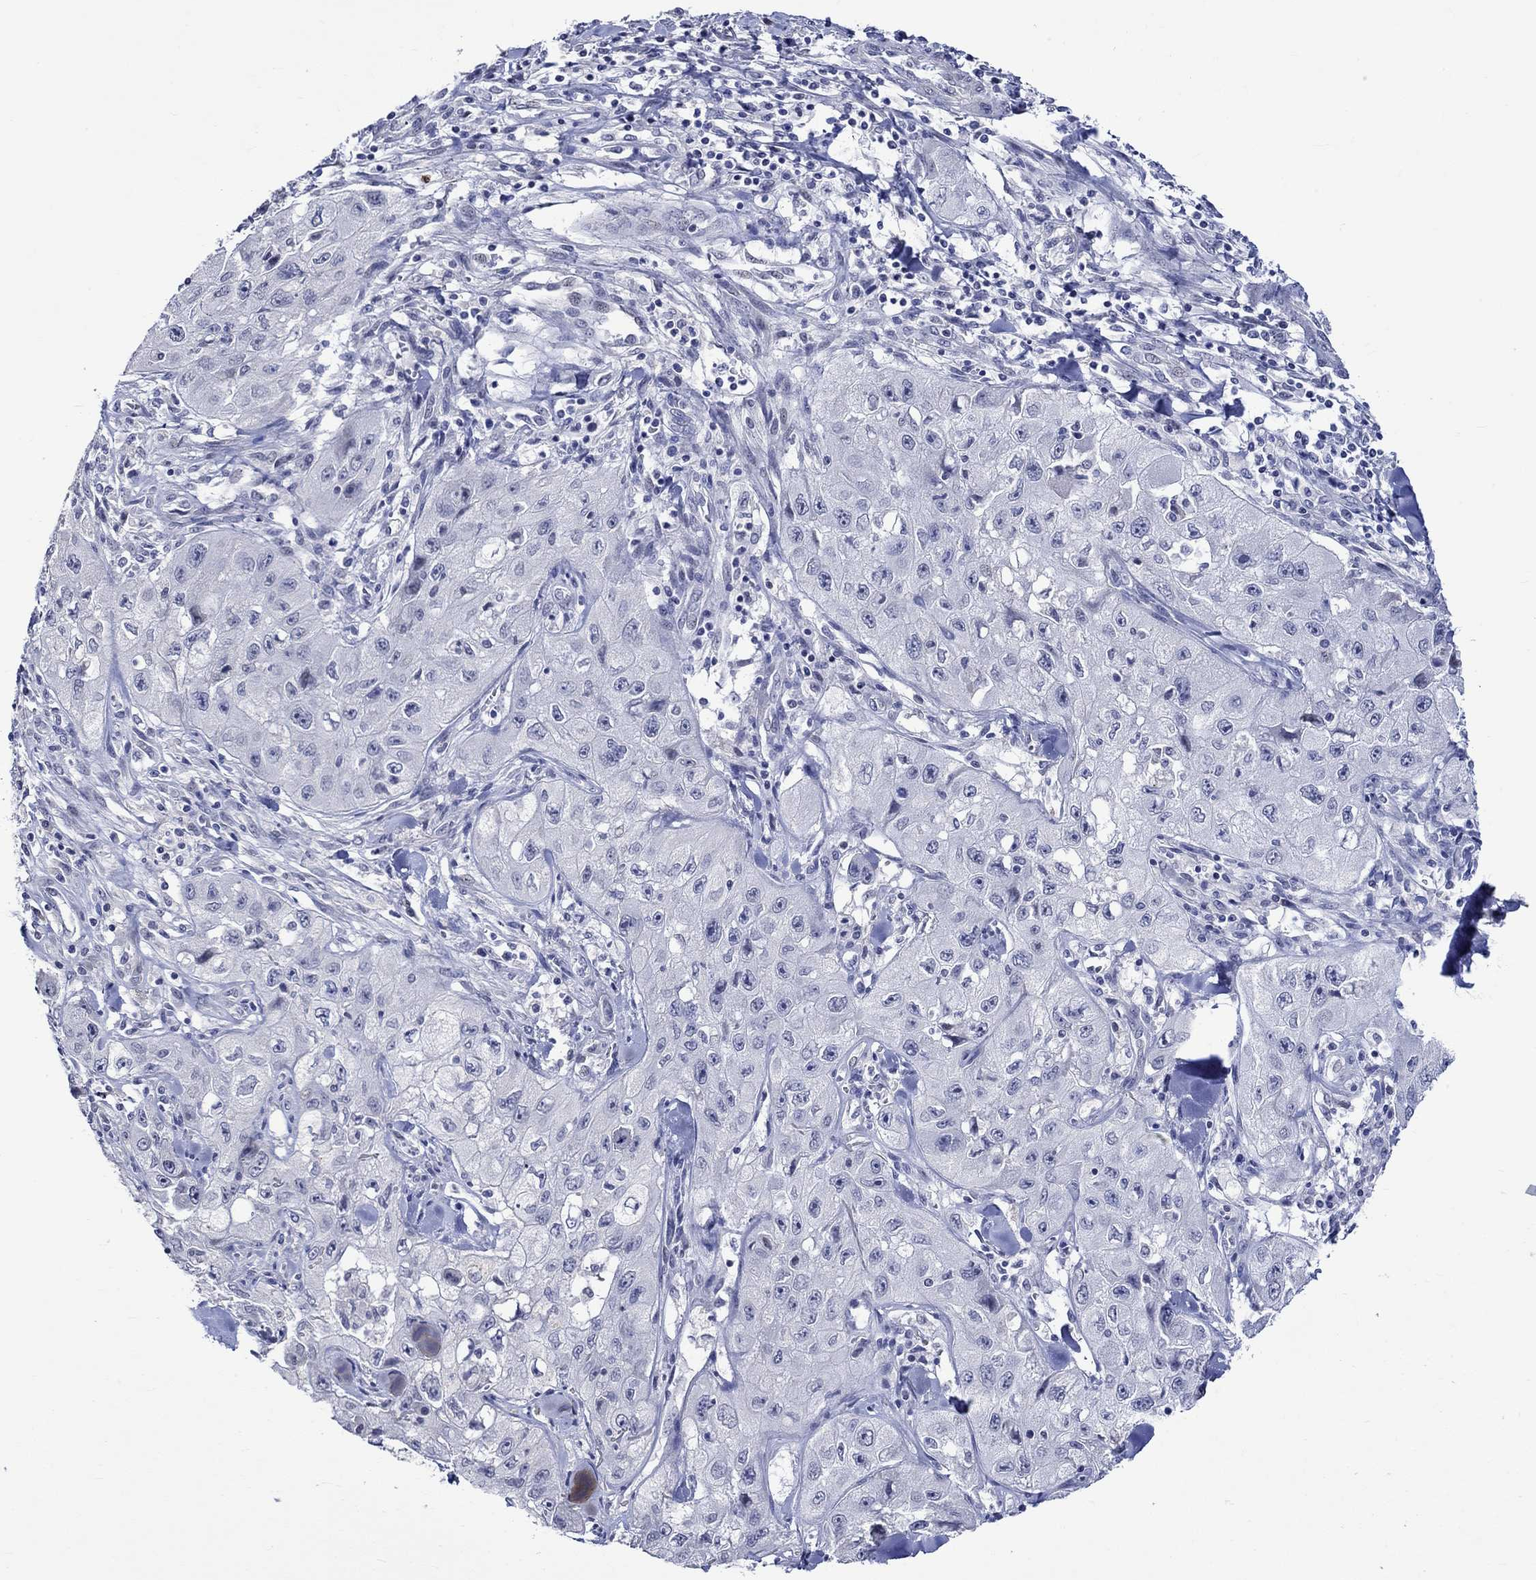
{"staining": {"intensity": "negative", "quantity": "none", "location": "none"}, "tissue": "skin cancer", "cell_type": "Tumor cells", "image_type": "cancer", "snomed": [{"axis": "morphology", "description": "Squamous cell carcinoma, NOS"}, {"axis": "topography", "description": "Skin"}, {"axis": "topography", "description": "Subcutis"}], "caption": "The photomicrograph exhibits no significant staining in tumor cells of skin cancer. (Stains: DAB (3,3'-diaminobenzidine) immunohistochemistry (IHC) with hematoxylin counter stain, Microscopy: brightfield microscopy at high magnification).", "gene": "CRYAB", "patient": {"sex": "male", "age": 73}}